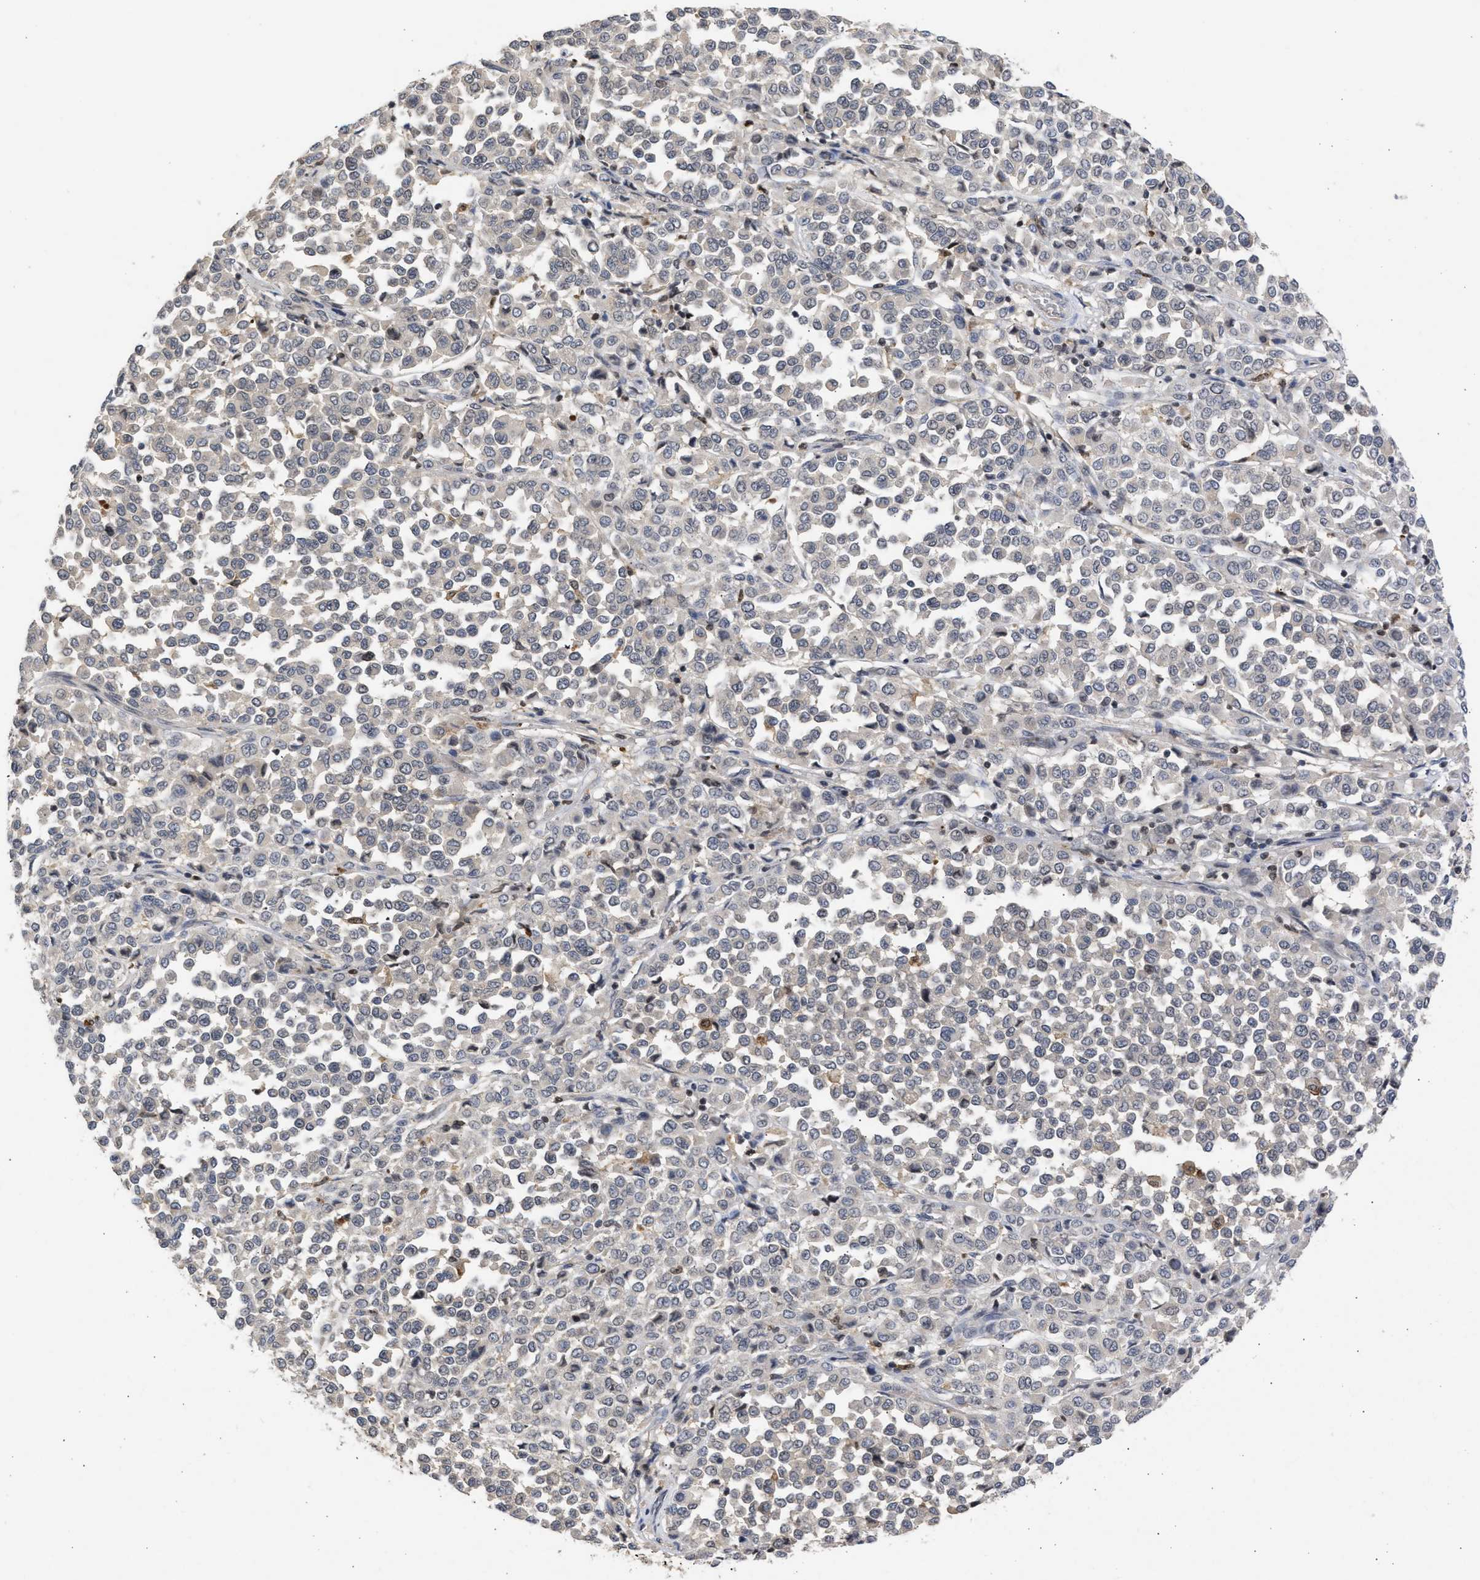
{"staining": {"intensity": "negative", "quantity": "none", "location": "none"}, "tissue": "melanoma", "cell_type": "Tumor cells", "image_type": "cancer", "snomed": [{"axis": "morphology", "description": "Malignant melanoma, Metastatic site"}, {"axis": "topography", "description": "Pancreas"}], "caption": "This is a photomicrograph of immunohistochemistry staining of malignant melanoma (metastatic site), which shows no positivity in tumor cells. (DAB (3,3'-diaminobenzidine) immunohistochemistry (IHC), high magnification).", "gene": "ENSG00000142539", "patient": {"sex": "female", "age": 30}}